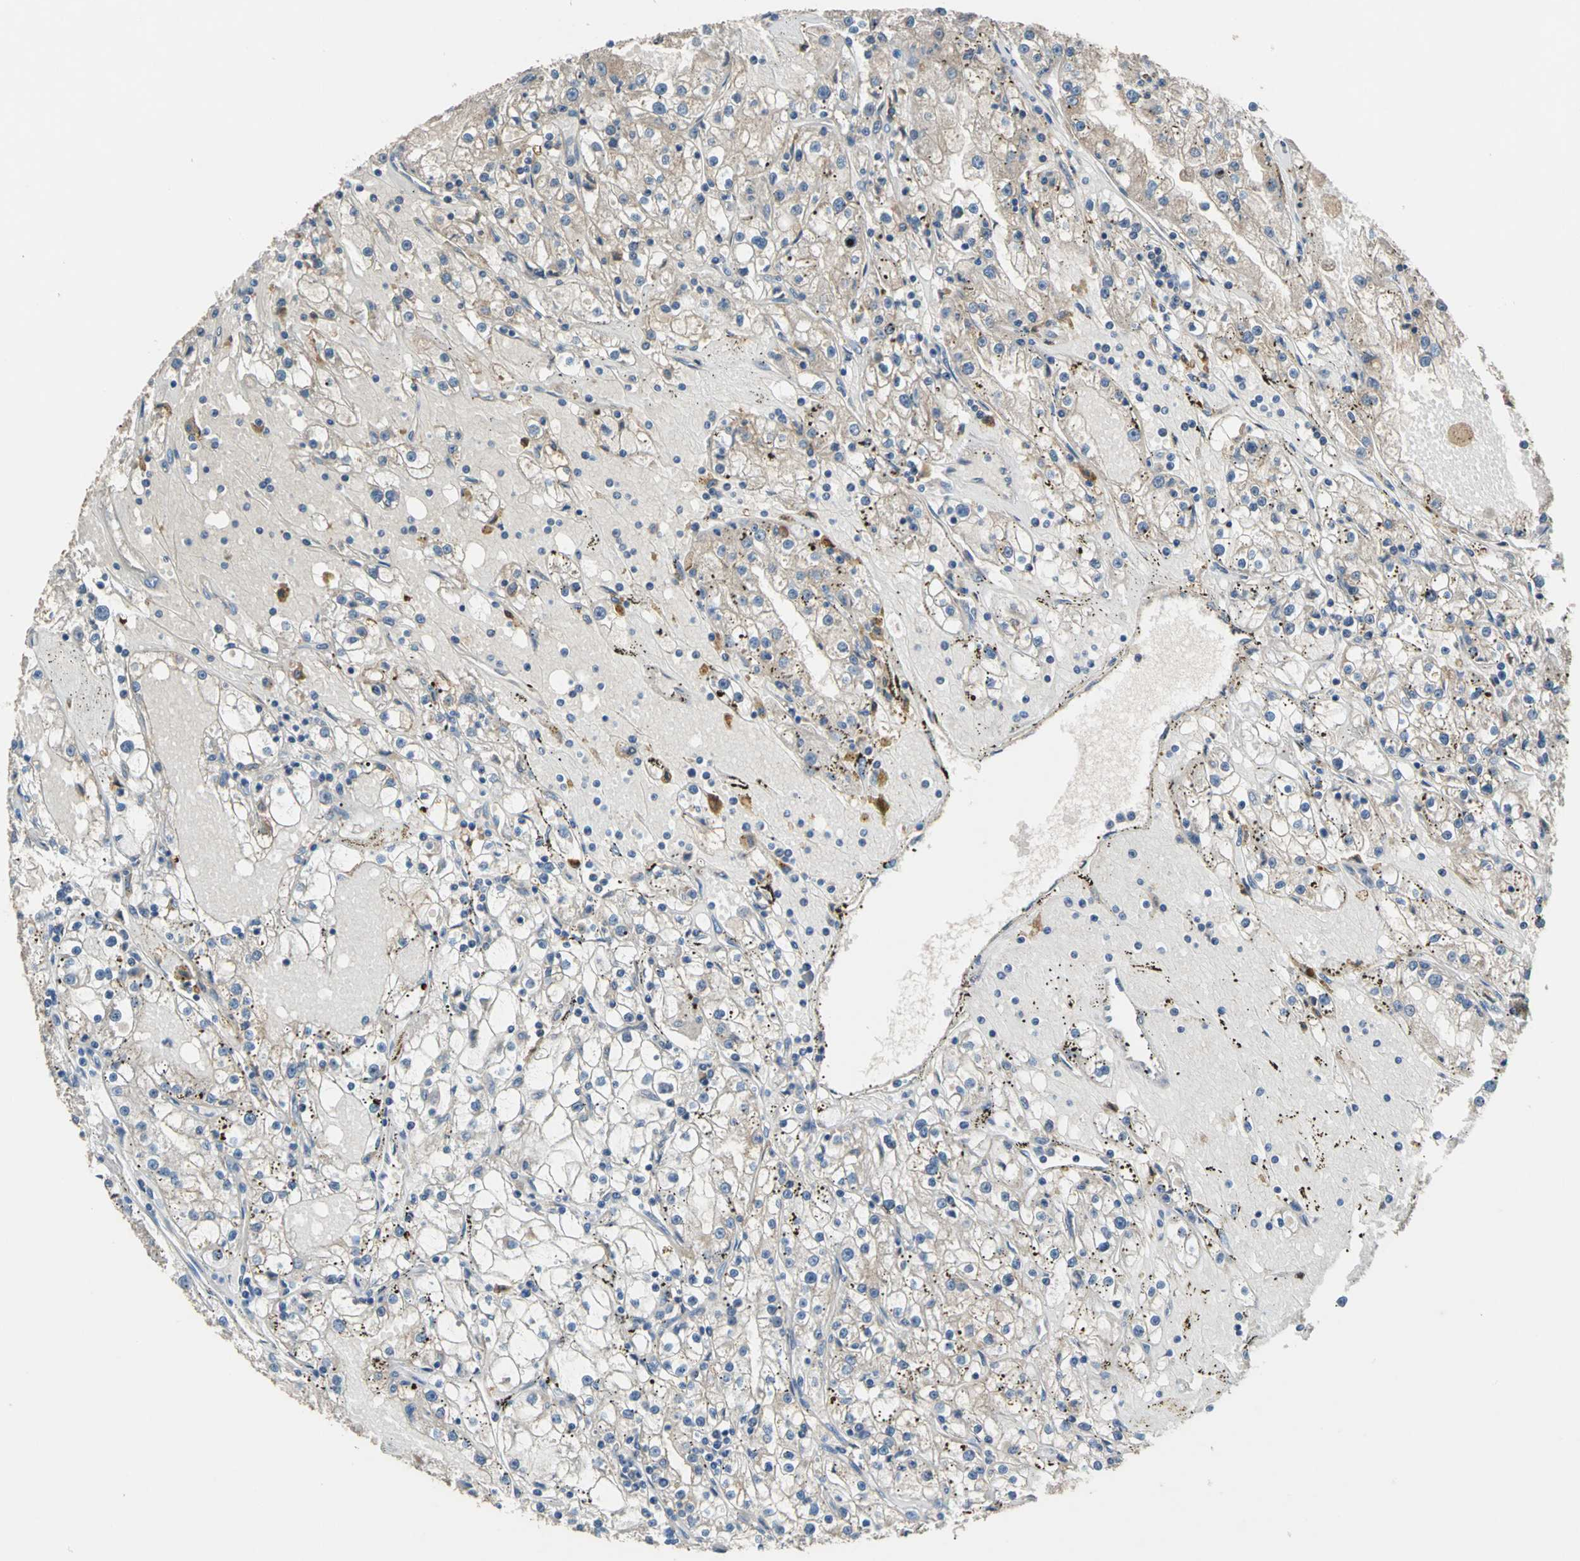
{"staining": {"intensity": "moderate", "quantity": ">75%", "location": "cytoplasmic/membranous"}, "tissue": "renal cancer", "cell_type": "Tumor cells", "image_type": "cancer", "snomed": [{"axis": "morphology", "description": "Adenocarcinoma, NOS"}, {"axis": "topography", "description": "Kidney"}], "caption": "Immunohistochemical staining of renal cancer shows medium levels of moderate cytoplasmic/membranous protein positivity in about >75% of tumor cells.", "gene": "HEPH", "patient": {"sex": "male", "age": 56}}